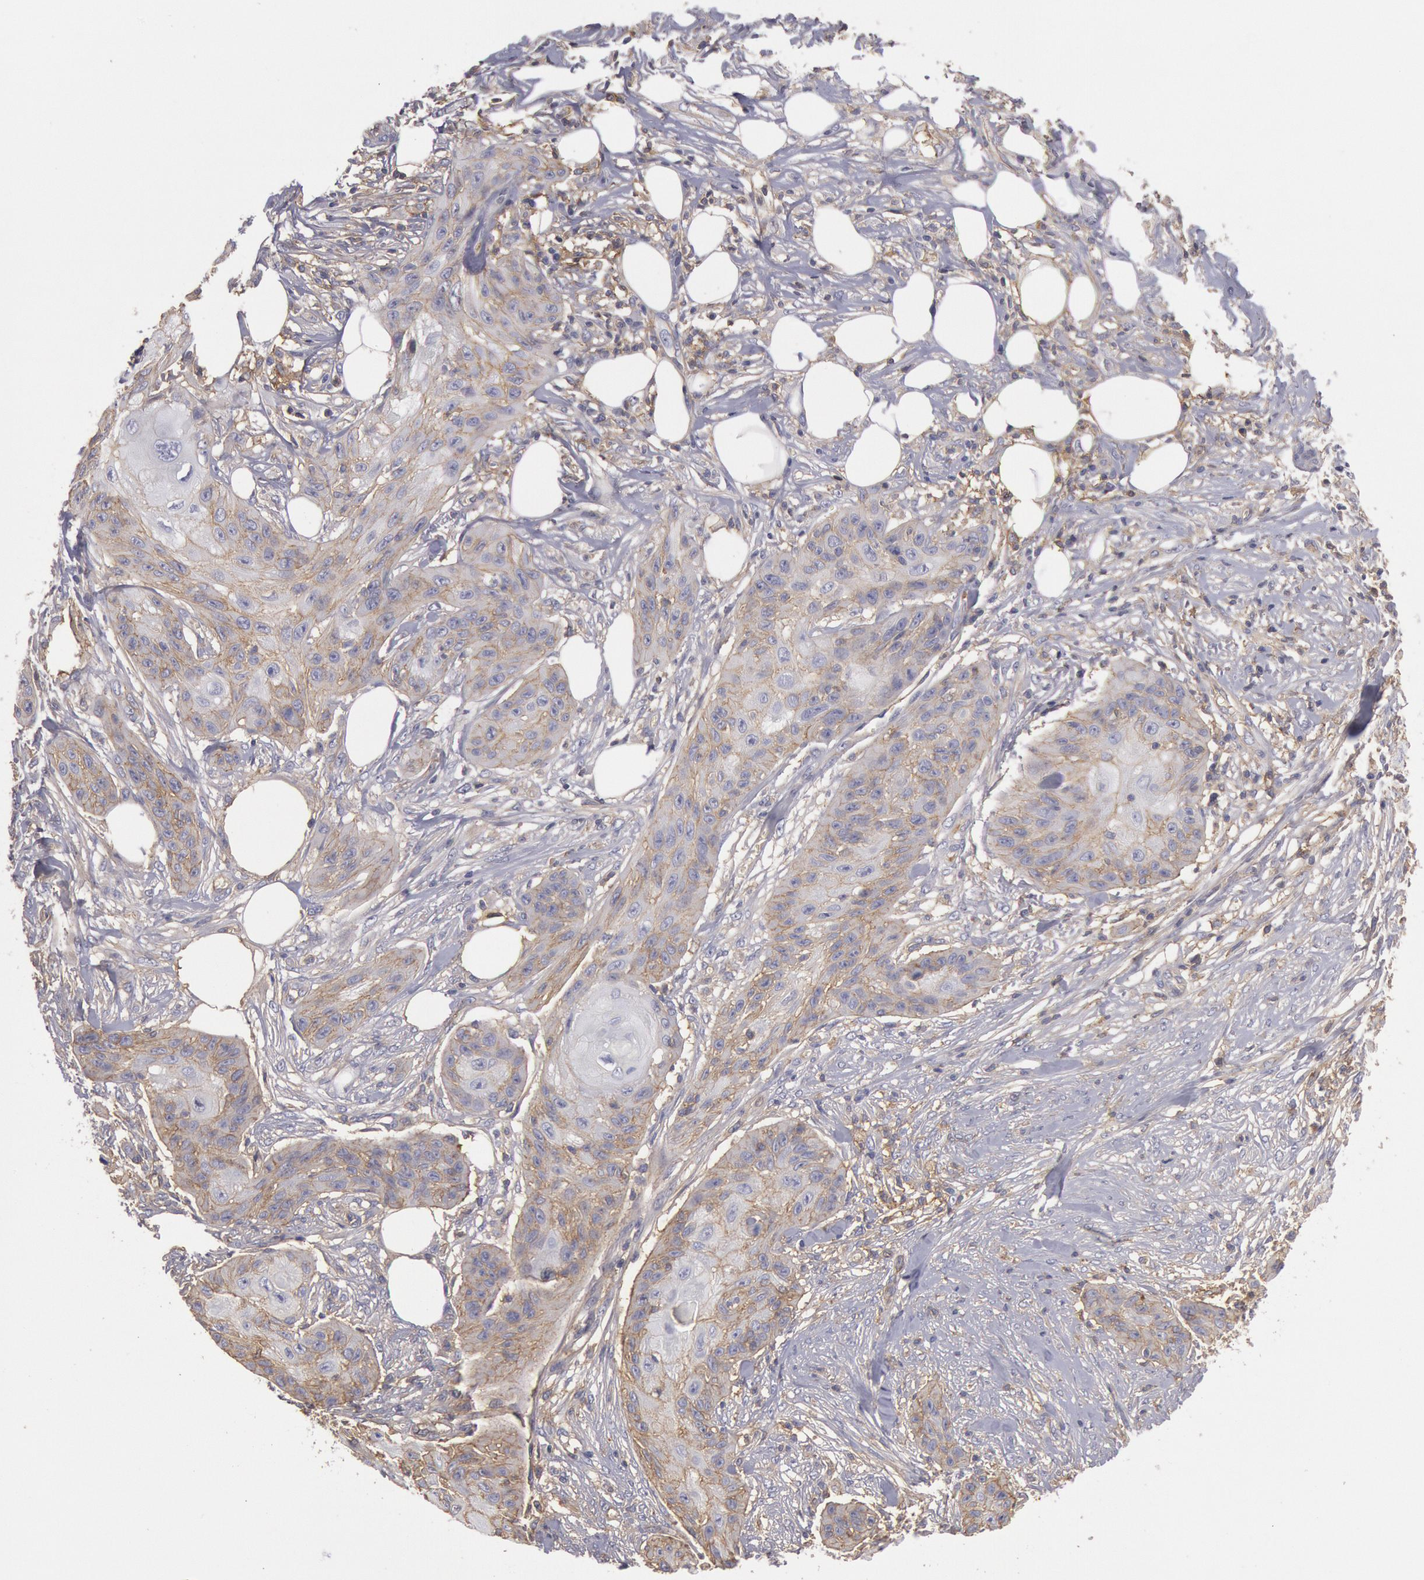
{"staining": {"intensity": "weak", "quantity": "25%-75%", "location": "cytoplasmic/membranous"}, "tissue": "skin cancer", "cell_type": "Tumor cells", "image_type": "cancer", "snomed": [{"axis": "morphology", "description": "Squamous cell carcinoma, NOS"}, {"axis": "topography", "description": "Skin"}], "caption": "Immunohistochemical staining of human squamous cell carcinoma (skin) shows low levels of weak cytoplasmic/membranous protein expression in about 25%-75% of tumor cells.", "gene": "SNAP23", "patient": {"sex": "female", "age": 88}}